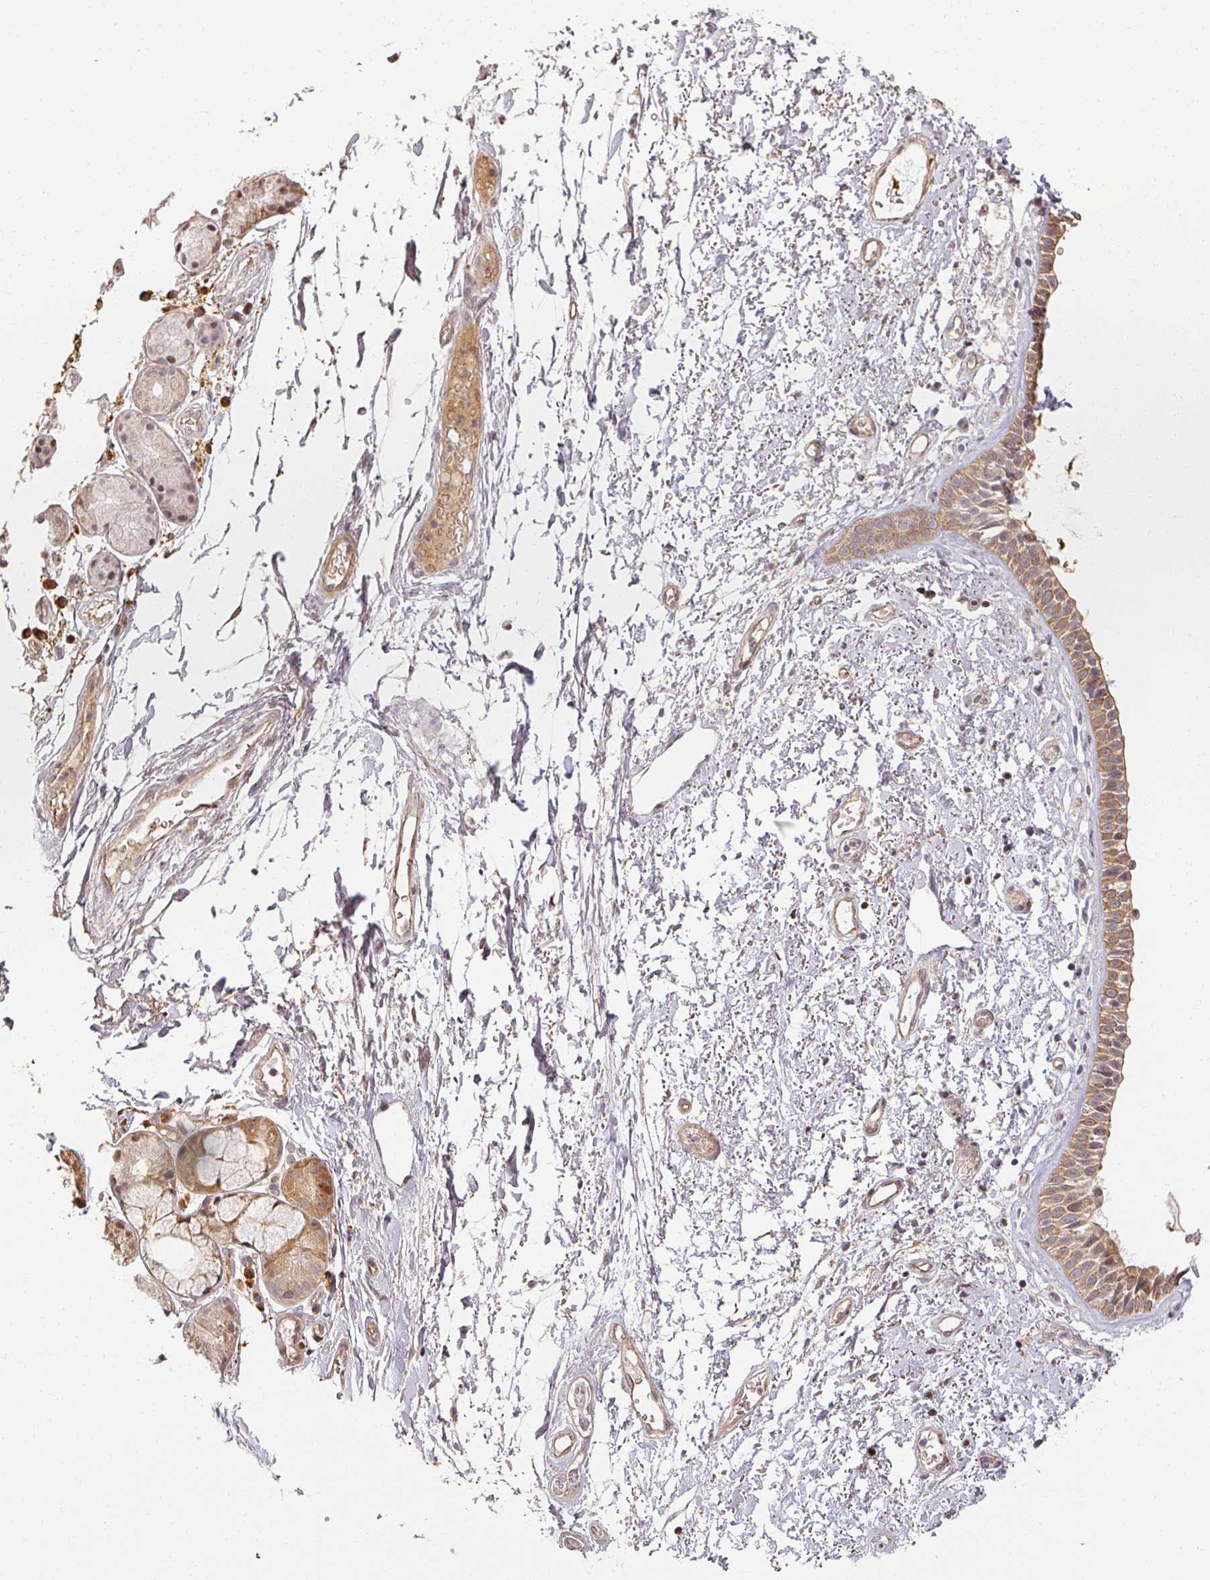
{"staining": {"intensity": "moderate", "quantity": "25%-75%", "location": "cytoplasmic/membranous"}, "tissue": "nasopharynx", "cell_type": "Respiratory epithelial cells", "image_type": "normal", "snomed": [{"axis": "morphology", "description": "Normal tissue, NOS"}, {"axis": "topography", "description": "Cartilage tissue"}, {"axis": "topography", "description": "Nasopharynx"}], "caption": "Brown immunohistochemical staining in normal nasopharynx exhibits moderate cytoplasmic/membranous expression in approximately 25%-75% of respiratory epithelial cells. (IHC, brightfield microscopy, high magnification).", "gene": "MED19", "patient": {"sex": "male", "age": 56}}